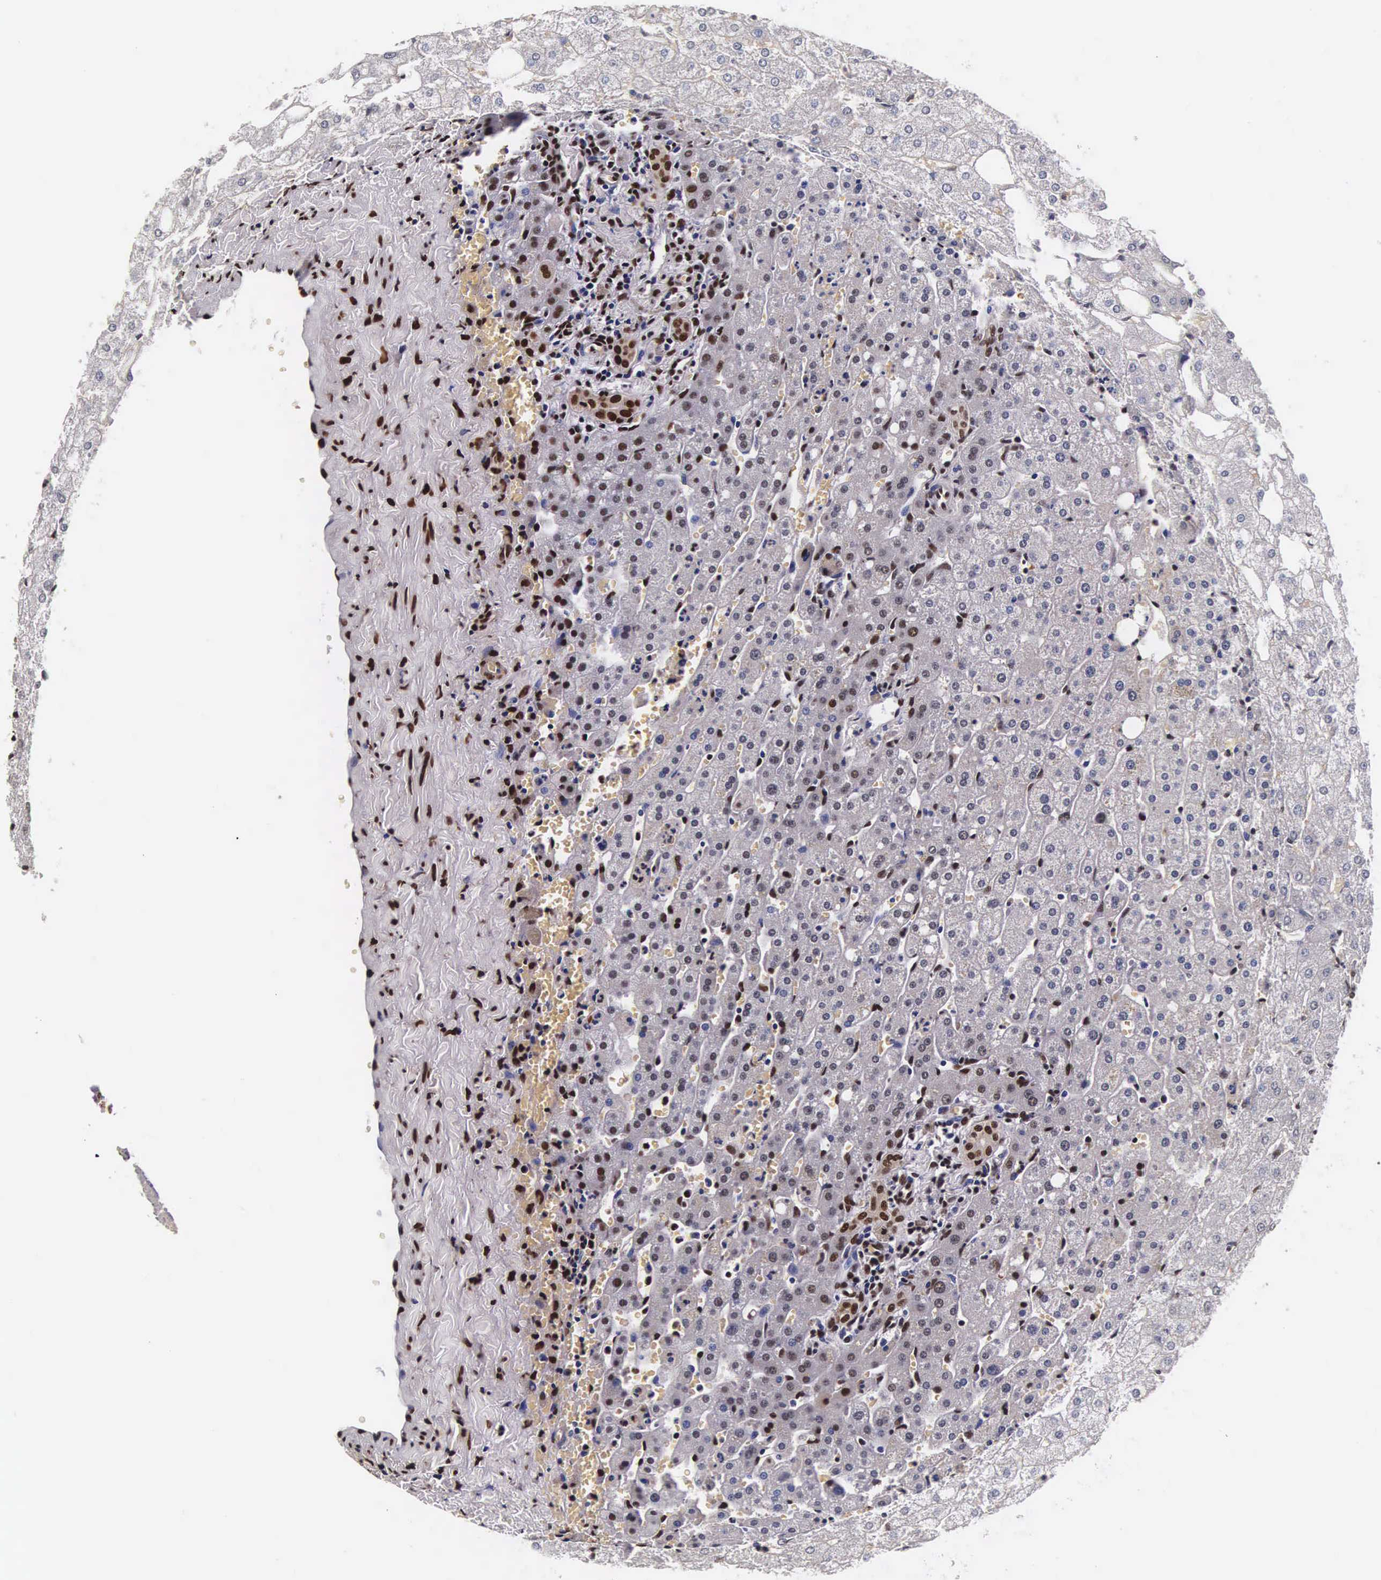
{"staining": {"intensity": "moderate", "quantity": ">75%", "location": "nuclear"}, "tissue": "liver", "cell_type": "Cholangiocytes", "image_type": "normal", "snomed": [{"axis": "morphology", "description": "Normal tissue, NOS"}, {"axis": "morphology", "description": "Adenocarcinoma, metastatic, NOS"}, {"axis": "topography", "description": "Liver"}], "caption": "Immunohistochemistry staining of unremarkable liver, which reveals medium levels of moderate nuclear positivity in about >75% of cholangiocytes indicating moderate nuclear protein positivity. The staining was performed using DAB (3,3'-diaminobenzidine) (brown) for protein detection and nuclei were counterstained in hematoxylin (blue).", "gene": "BCL2L2", "patient": {"sex": "male", "age": 38}}